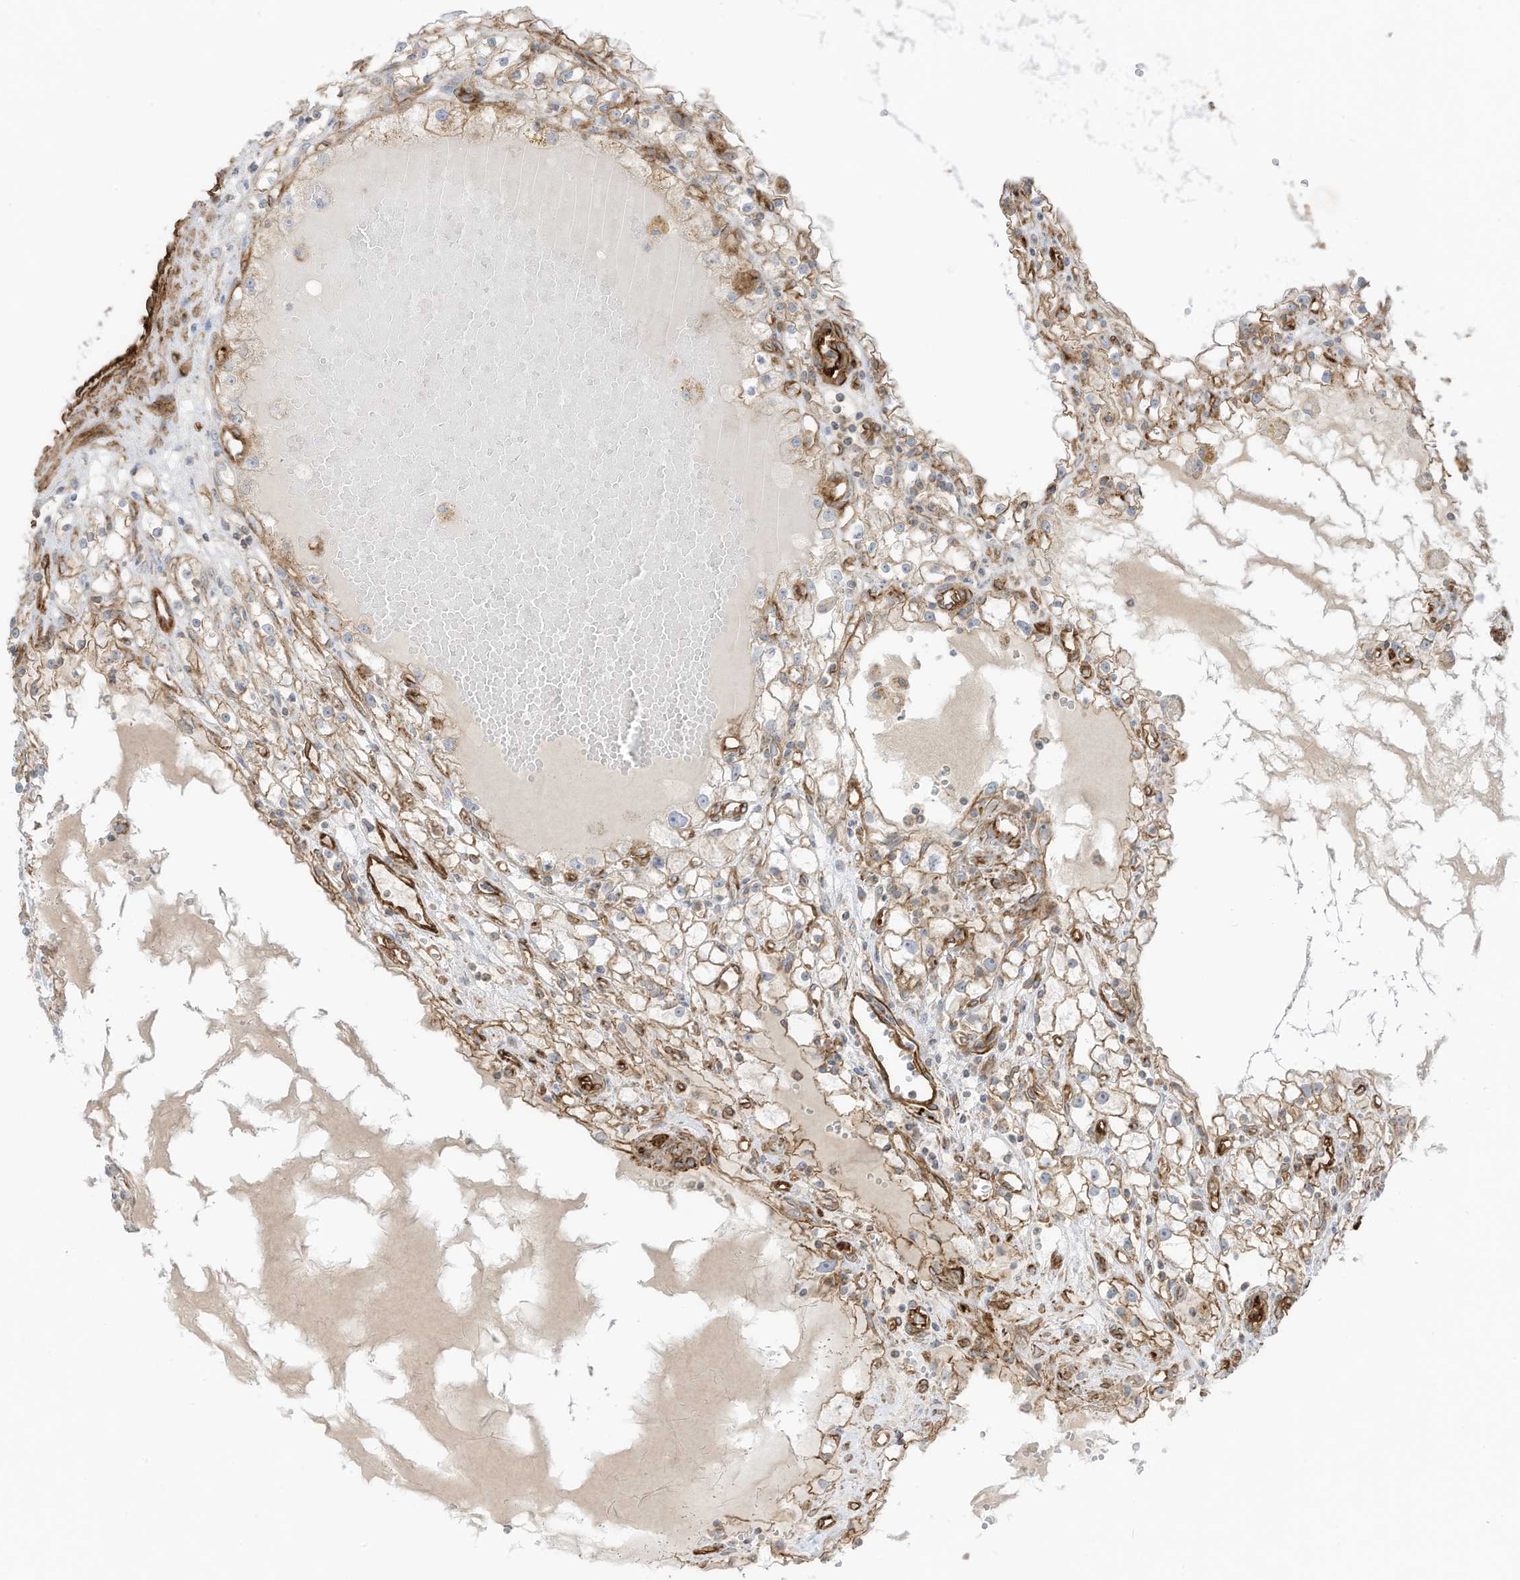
{"staining": {"intensity": "weak", "quantity": "25%-75%", "location": "cytoplasmic/membranous"}, "tissue": "renal cancer", "cell_type": "Tumor cells", "image_type": "cancer", "snomed": [{"axis": "morphology", "description": "Adenocarcinoma, NOS"}, {"axis": "topography", "description": "Kidney"}], "caption": "Tumor cells show low levels of weak cytoplasmic/membranous expression in about 25%-75% of cells in renal adenocarcinoma.", "gene": "ABCB7", "patient": {"sex": "male", "age": 56}}